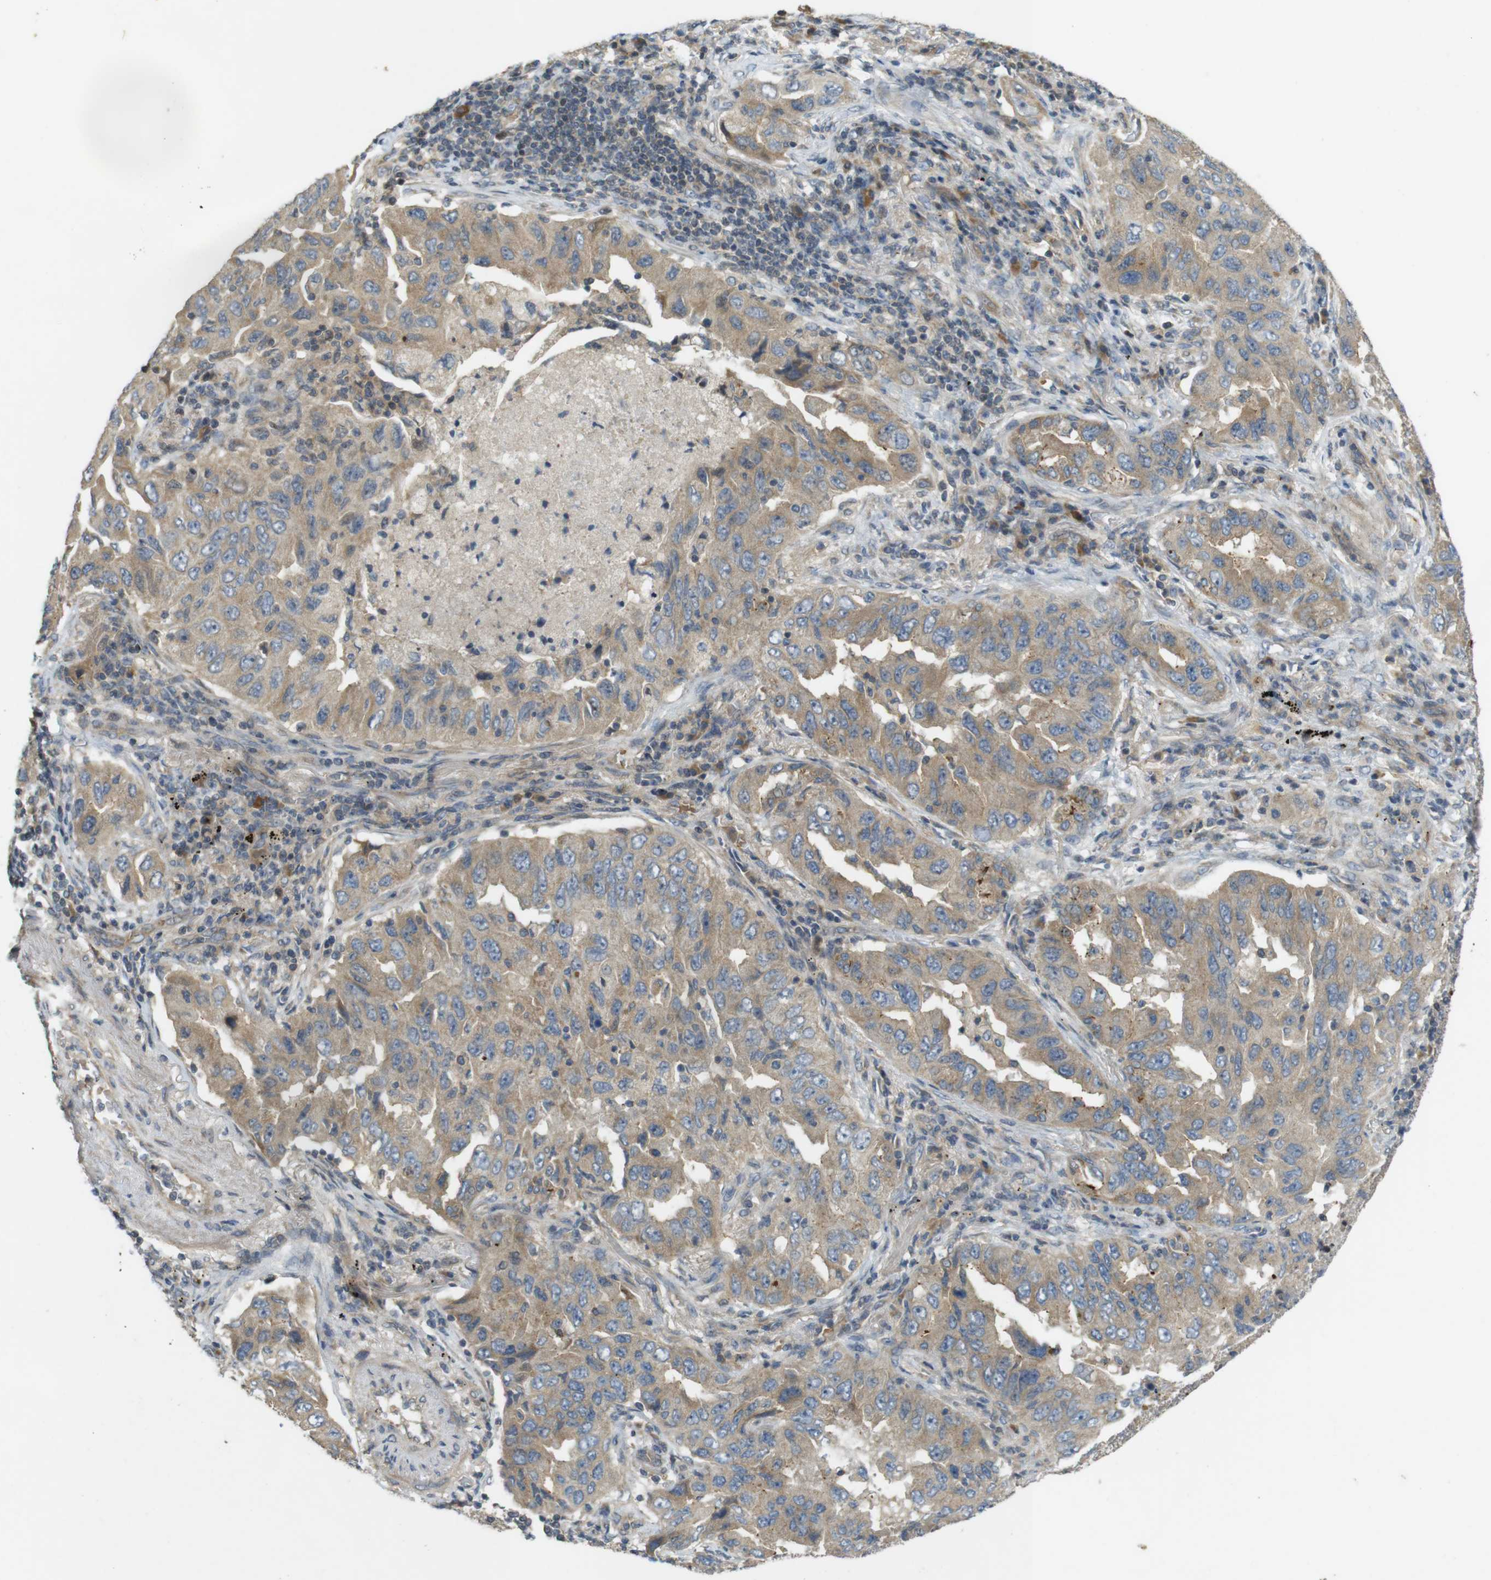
{"staining": {"intensity": "moderate", "quantity": ">75%", "location": "cytoplasmic/membranous"}, "tissue": "lung cancer", "cell_type": "Tumor cells", "image_type": "cancer", "snomed": [{"axis": "morphology", "description": "Adenocarcinoma, NOS"}, {"axis": "topography", "description": "Lung"}], "caption": "High-magnification brightfield microscopy of lung cancer (adenocarcinoma) stained with DAB (3,3'-diaminobenzidine) (brown) and counterstained with hematoxylin (blue). tumor cells exhibit moderate cytoplasmic/membranous positivity is present in approximately>75% of cells. The protein is stained brown, and the nuclei are stained in blue (DAB IHC with brightfield microscopy, high magnification).", "gene": "CLTC", "patient": {"sex": "female", "age": 65}}